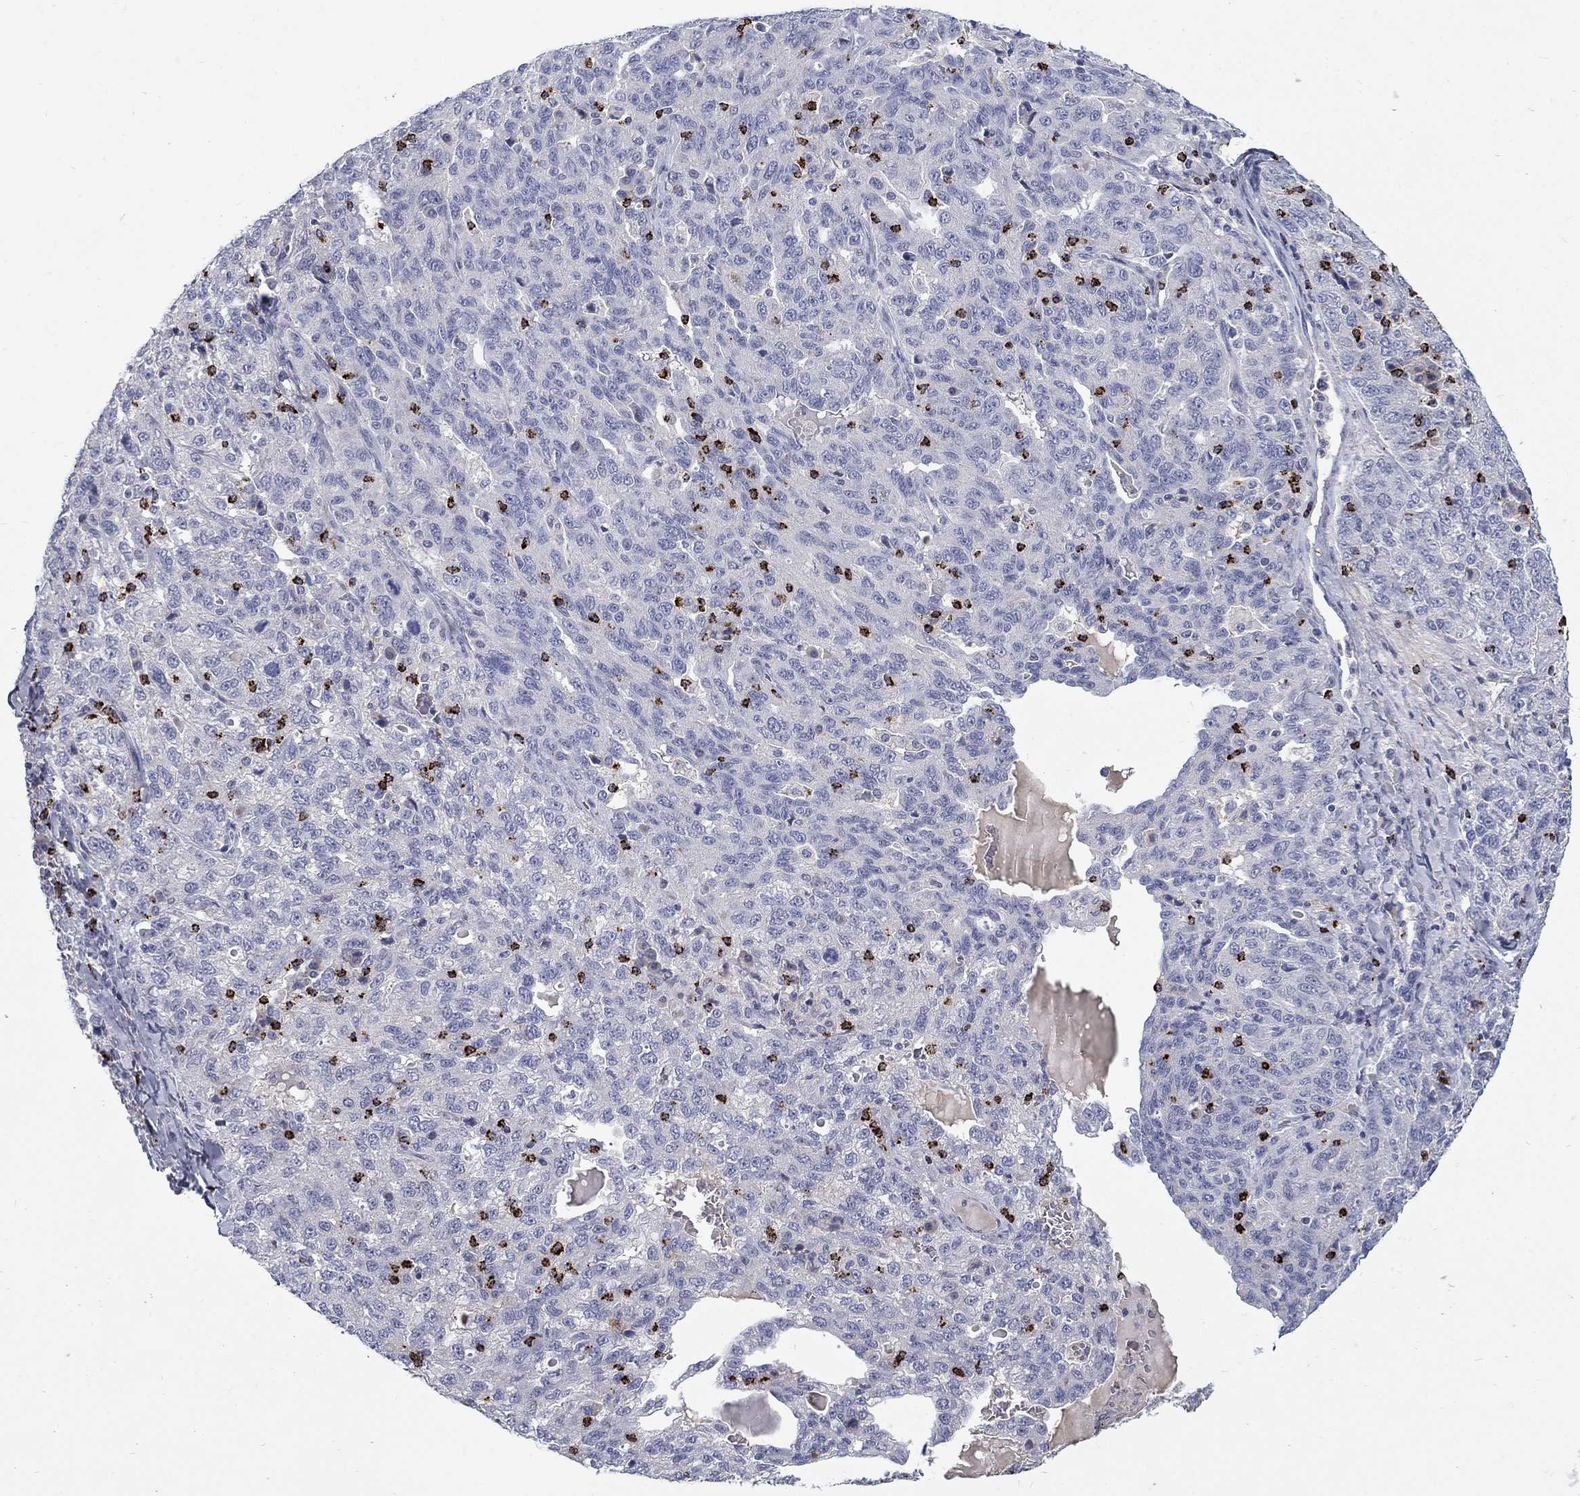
{"staining": {"intensity": "negative", "quantity": "none", "location": "none"}, "tissue": "ovarian cancer", "cell_type": "Tumor cells", "image_type": "cancer", "snomed": [{"axis": "morphology", "description": "Cystadenocarcinoma, serous, NOS"}, {"axis": "topography", "description": "Ovary"}], "caption": "Immunohistochemistry (IHC) of human serous cystadenocarcinoma (ovarian) reveals no expression in tumor cells.", "gene": "GZMA", "patient": {"sex": "female", "age": 71}}